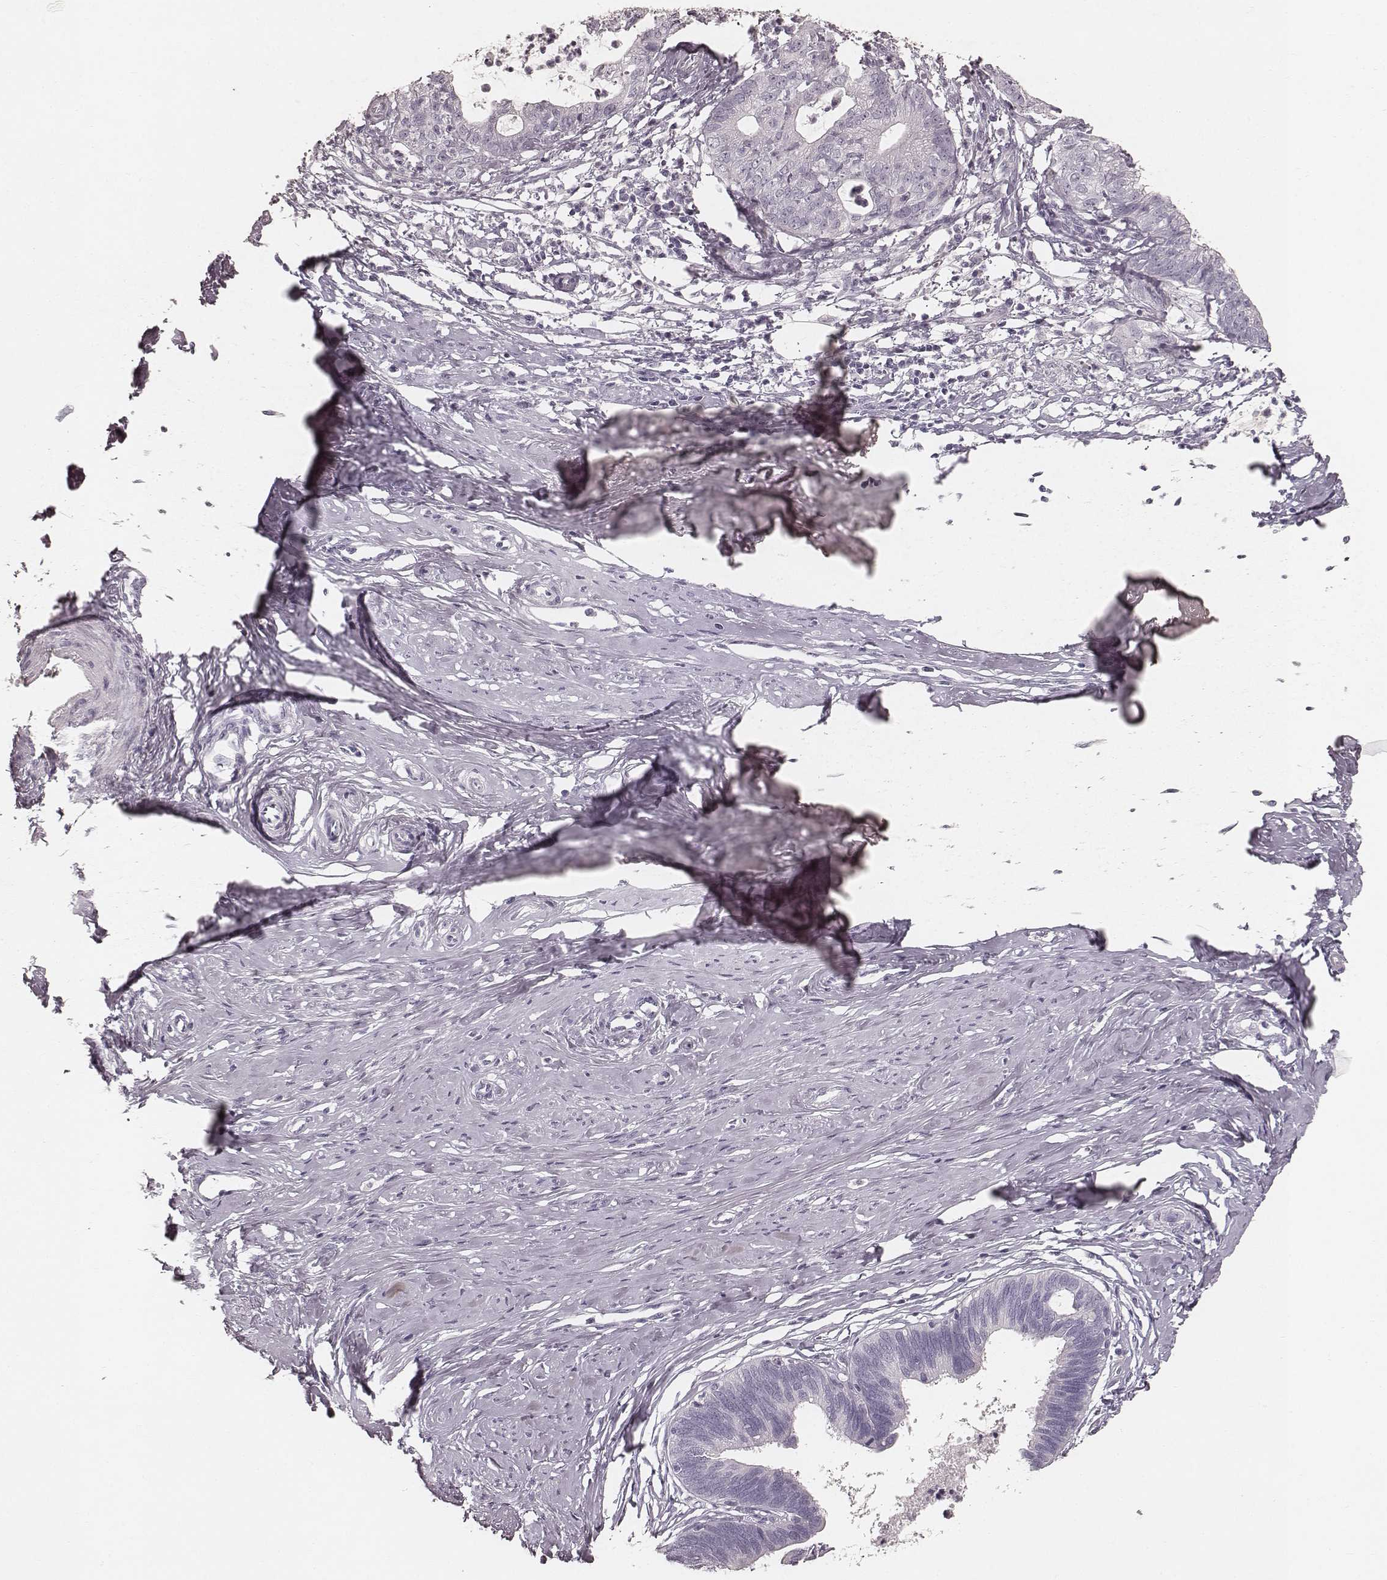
{"staining": {"intensity": "negative", "quantity": "none", "location": "none"}, "tissue": "cervical cancer", "cell_type": "Tumor cells", "image_type": "cancer", "snomed": [{"axis": "morphology", "description": "Normal tissue, NOS"}, {"axis": "morphology", "description": "Adenocarcinoma, NOS"}, {"axis": "topography", "description": "Cervix"}], "caption": "The photomicrograph displays no staining of tumor cells in cervical cancer.", "gene": "KRT26", "patient": {"sex": "female", "age": 38}}